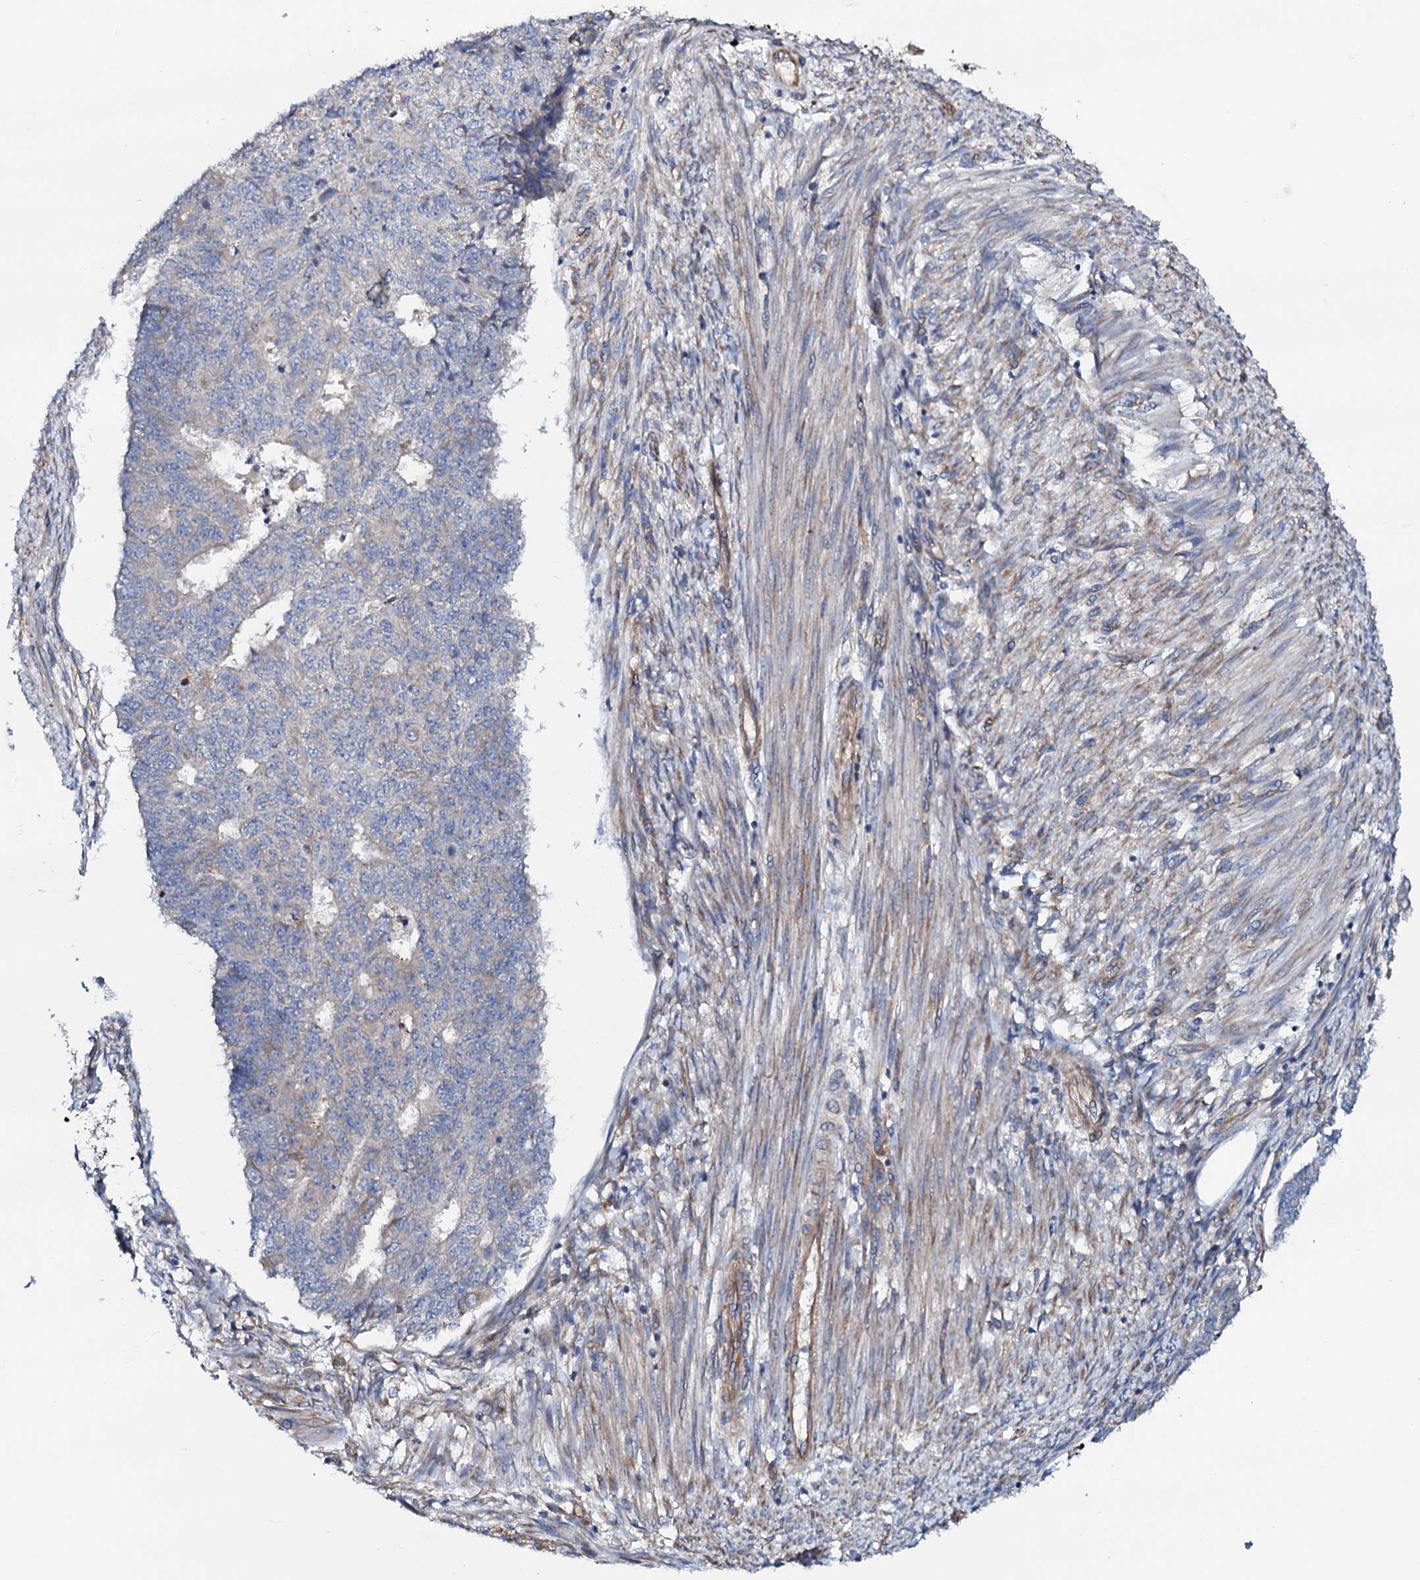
{"staining": {"intensity": "weak", "quantity": "<25%", "location": "cytoplasmic/membranous"}, "tissue": "endometrial cancer", "cell_type": "Tumor cells", "image_type": "cancer", "snomed": [{"axis": "morphology", "description": "Adenocarcinoma, NOS"}, {"axis": "topography", "description": "Endometrium"}], "caption": "Histopathology image shows no protein positivity in tumor cells of adenocarcinoma (endometrial) tissue.", "gene": "STARD13", "patient": {"sex": "female", "age": 32}}